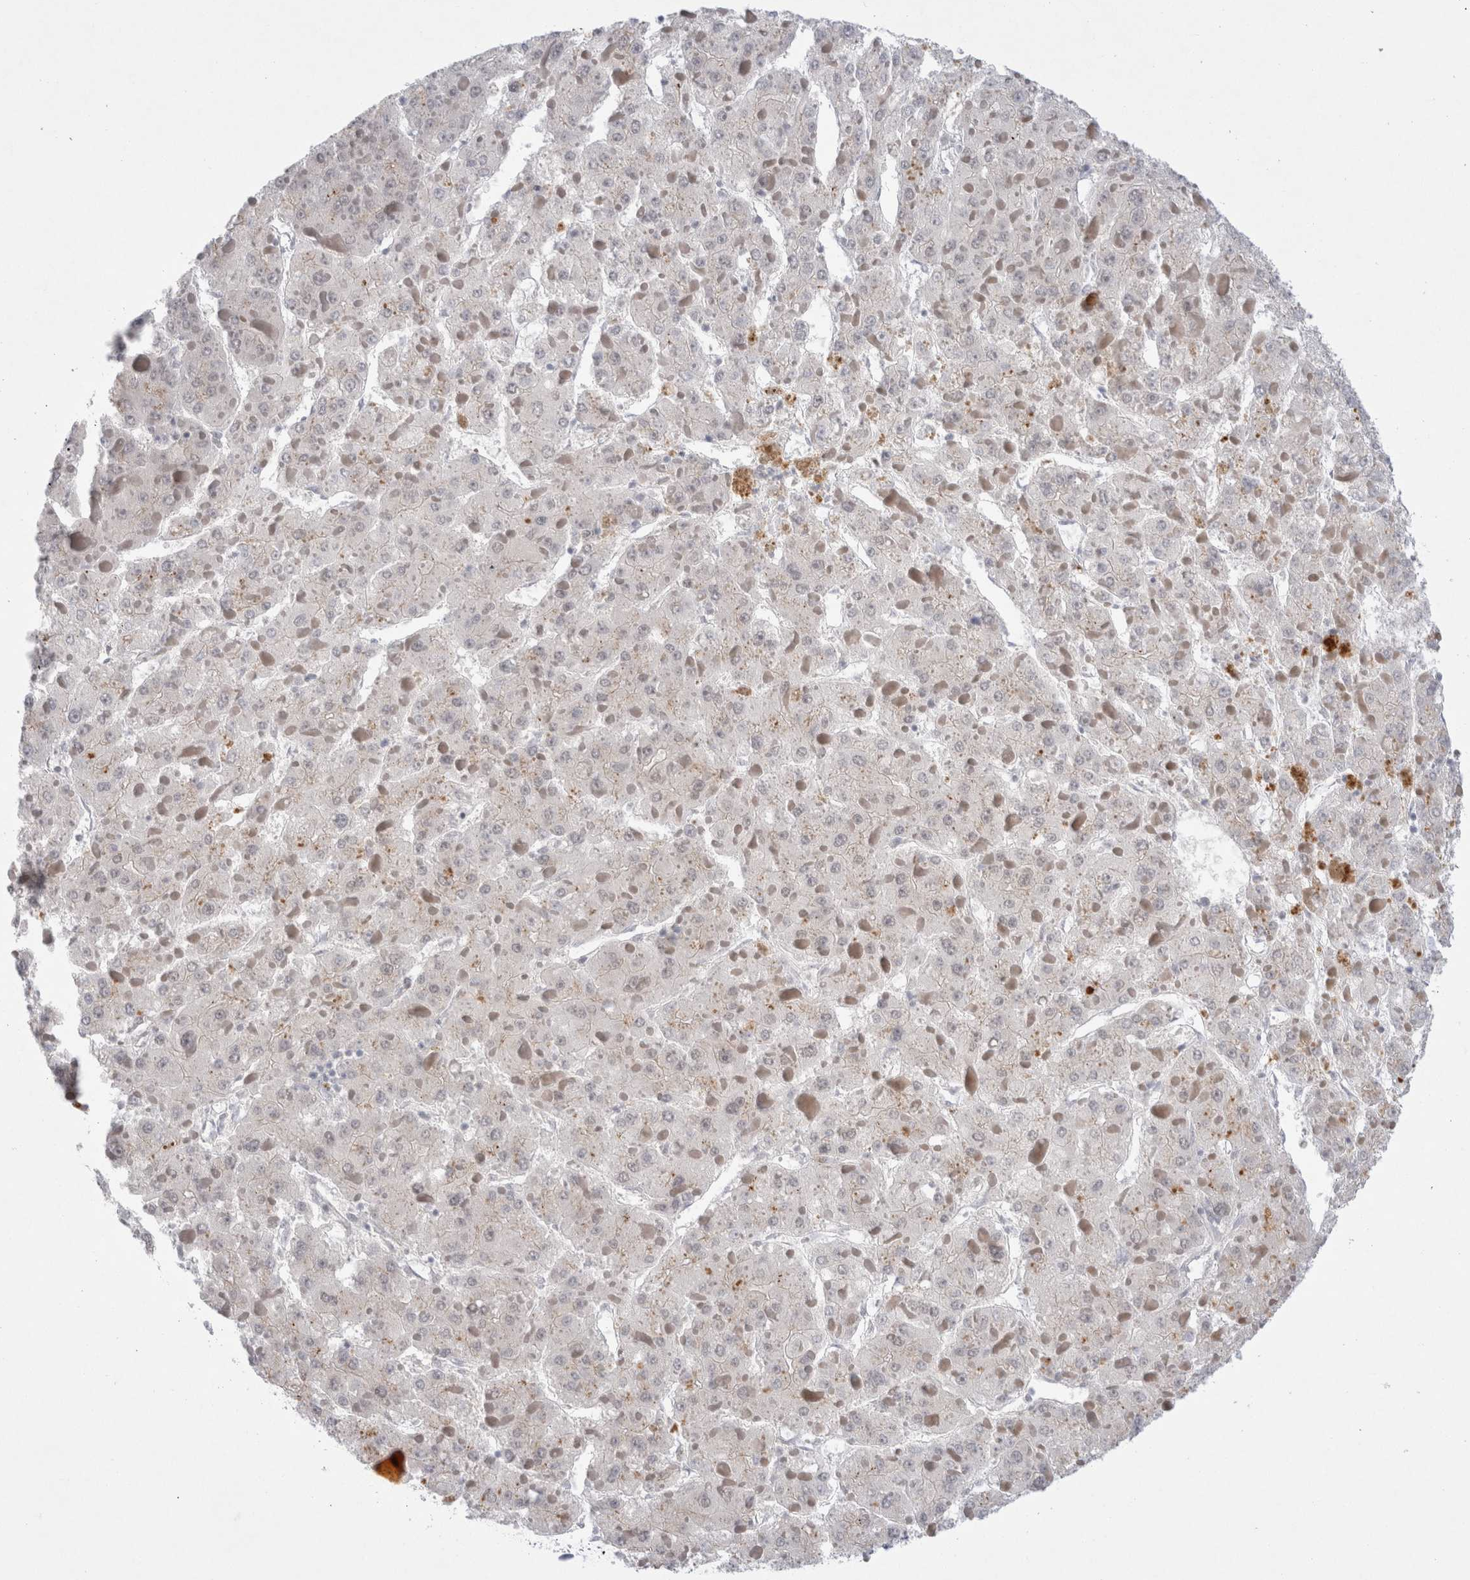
{"staining": {"intensity": "negative", "quantity": "none", "location": "none"}, "tissue": "liver cancer", "cell_type": "Tumor cells", "image_type": "cancer", "snomed": [{"axis": "morphology", "description": "Carcinoma, Hepatocellular, NOS"}, {"axis": "topography", "description": "Liver"}], "caption": "An immunohistochemistry (IHC) micrograph of liver cancer is shown. There is no staining in tumor cells of liver cancer.", "gene": "CERS5", "patient": {"sex": "female", "age": 73}}